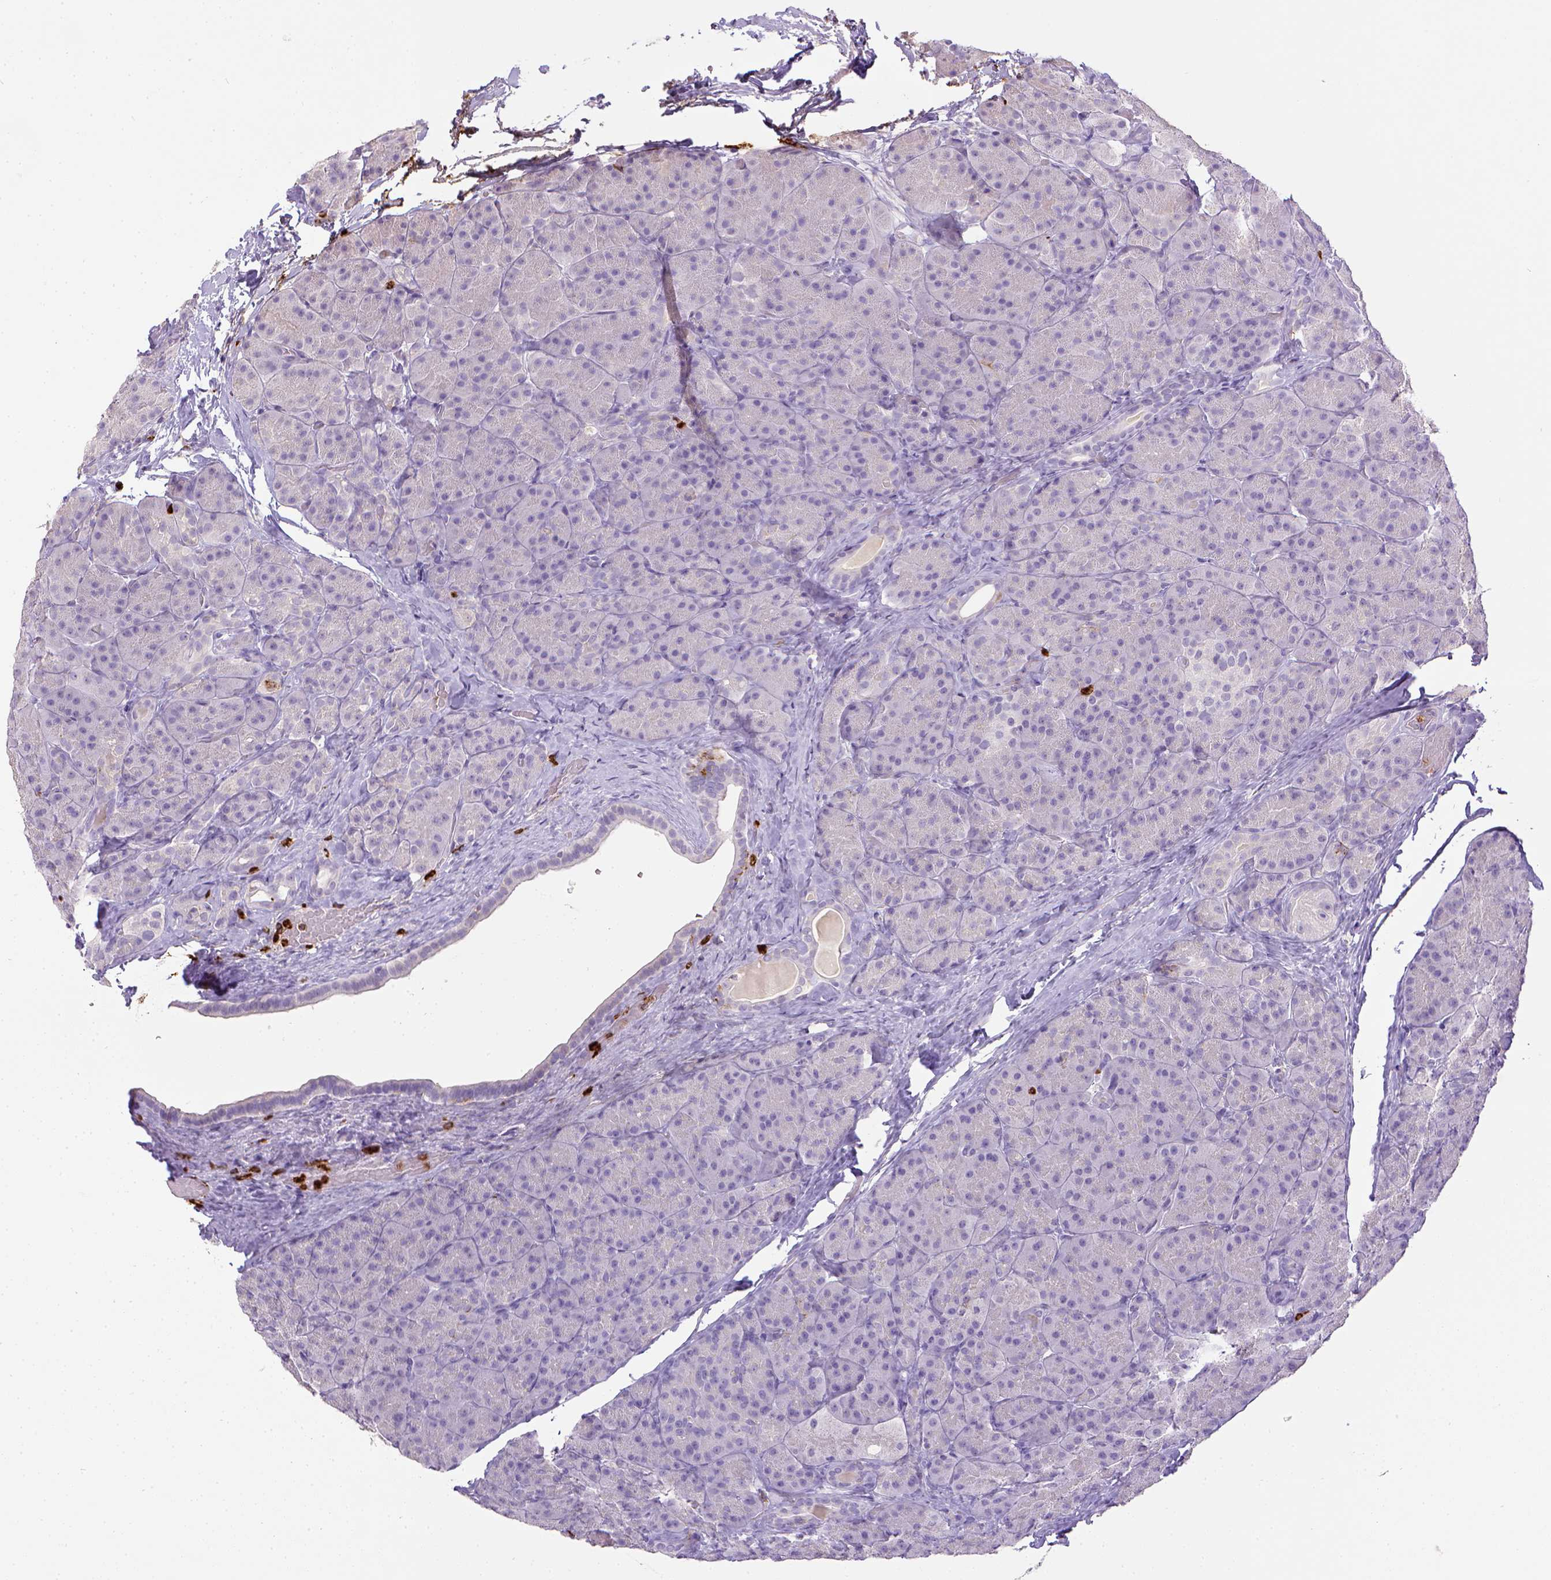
{"staining": {"intensity": "negative", "quantity": "none", "location": "none"}, "tissue": "pancreas", "cell_type": "Exocrine glandular cells", "image_type": "normal", "snomed": [{"axis": "morphology", "description": "Normal tissue, NOS"}, {"axis": "topography", "description": "Pancreas"}], "caption": "There is no significant expression in exocrine glandular cells of pancreas. (Brightfield microscopy of DAB immunohistochemistry at high magnification).", "gene": "ITGAM", "patient": {"sex": "male", "age": 57}}